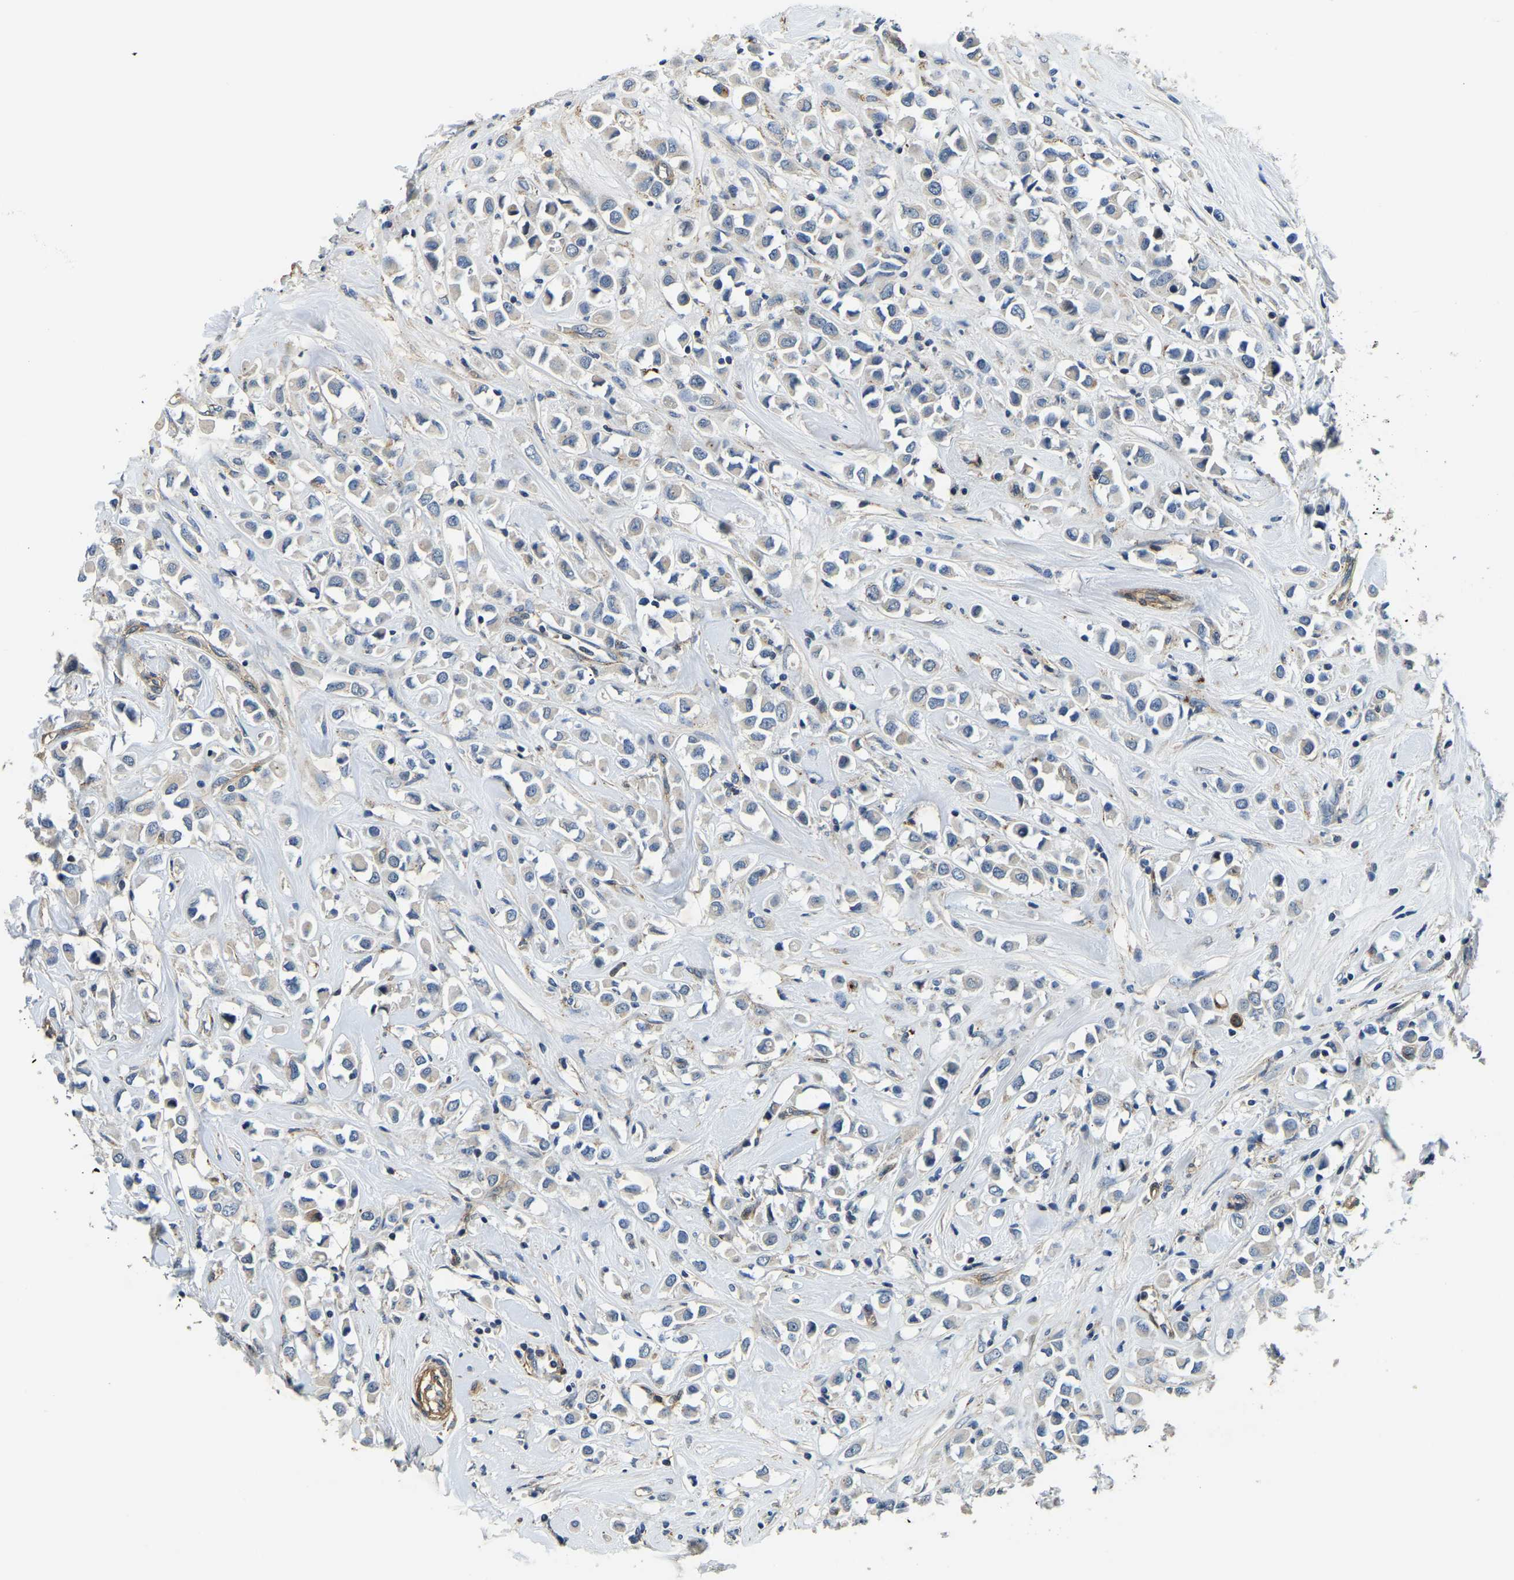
{"staining": {"intensity": "negative", "quantity": "none", "location": "none"}, "tissue": "breast cancer", "cell_type": "Tumor cells", "image_type": "cancer", "snomed": [{"axis": "morphology", "description": "Duct carcinoma"}, {"axis": "topography", "description": "Breast"}], "caption": "This micrograph is of invasive ductal carcinoma (breast) stained with immunohistochemistry (IHC) to label a protein in brown with the nuclei are counter-stained blue. There is no staining in tumor cells.", "gene": "RNF39", "patient": {"sex": "female", "age": 61}}